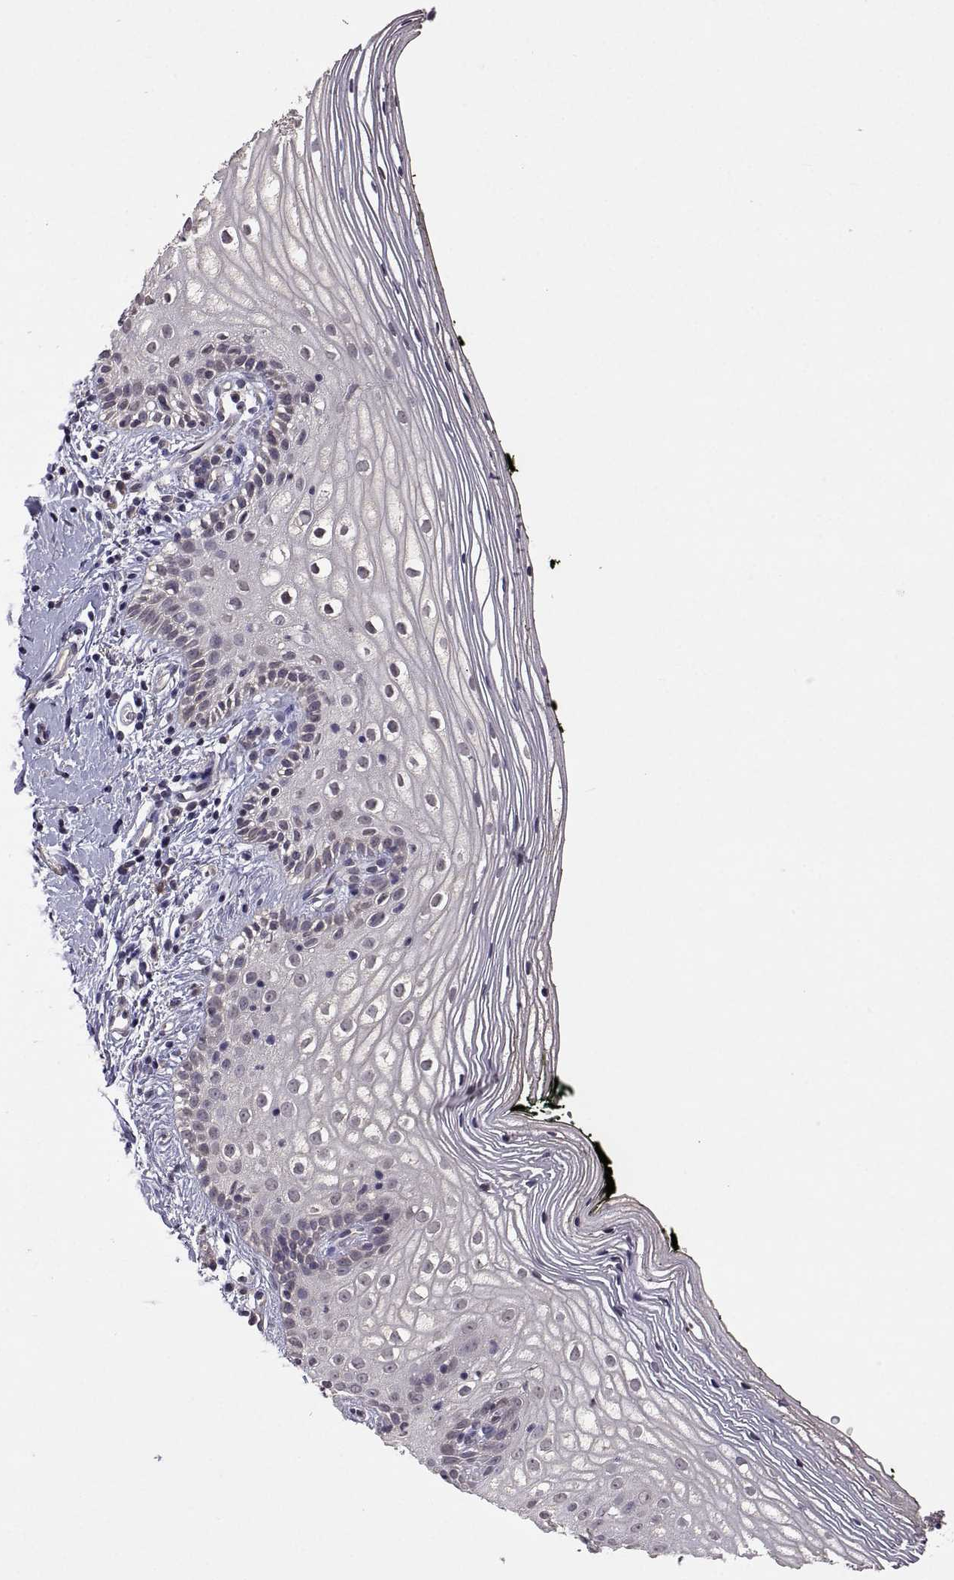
{"staining": {"intensity": "negative", "quantity": "none", "location": "none"}, "tissue": "vagina", "cell_type": "Squamous epithelial cells", "image_type": "normal", "snomed": [{"axis": "morphology", "description": "Normal tissue, NOS"}, {"axis": "topography", "description": "Vagina"}], "caption": "The micrograph displays no staining of squamous epithelial cells in benign vagina.", "gene": "LAMA1", "patient": {"sex": "female", "age": 47}}